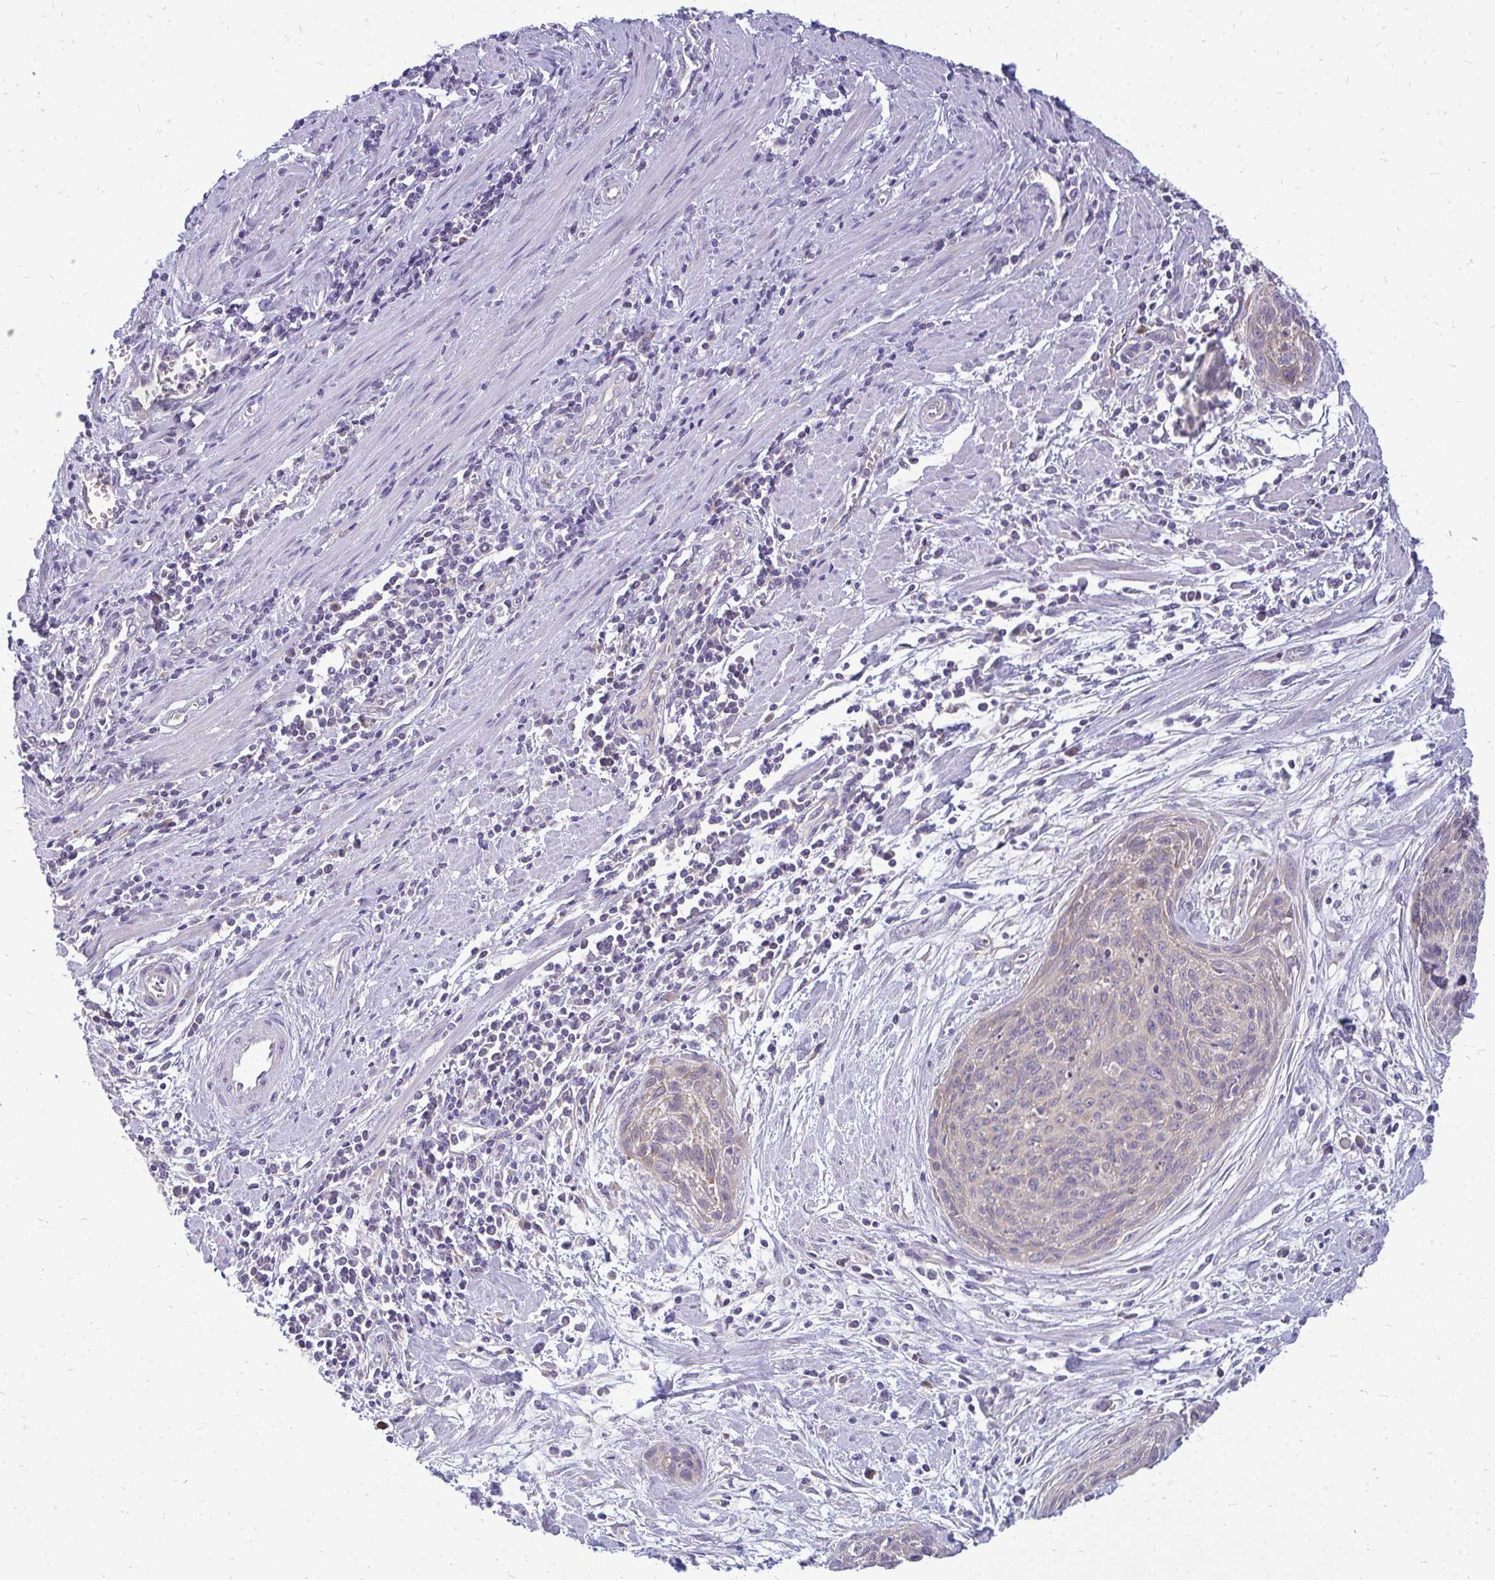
{"staining": {"intensity": "weak", "quantity": "<25%", "location": "cytoplasmic/membranous"}, "tissue": "cervical cancer", "cell_type": "Tumor cells", "image_type": "cancer", "snomed": [{"axis": "morphology", "description": "Squamous cell carcinoma, NOS"}, {"axis": "topography", "description": "Cervix"}], "caption": "Micrograph shows no significant protein staining in tumor cells of cervical squamous cell carcinoma. (DAB (3,3'-diaminobenzidine) immunohistochemistry (IHC) with hematoxylin counter stain).", "gene": "RPLP2", "patient": {"sex": "female", "age": 55}}